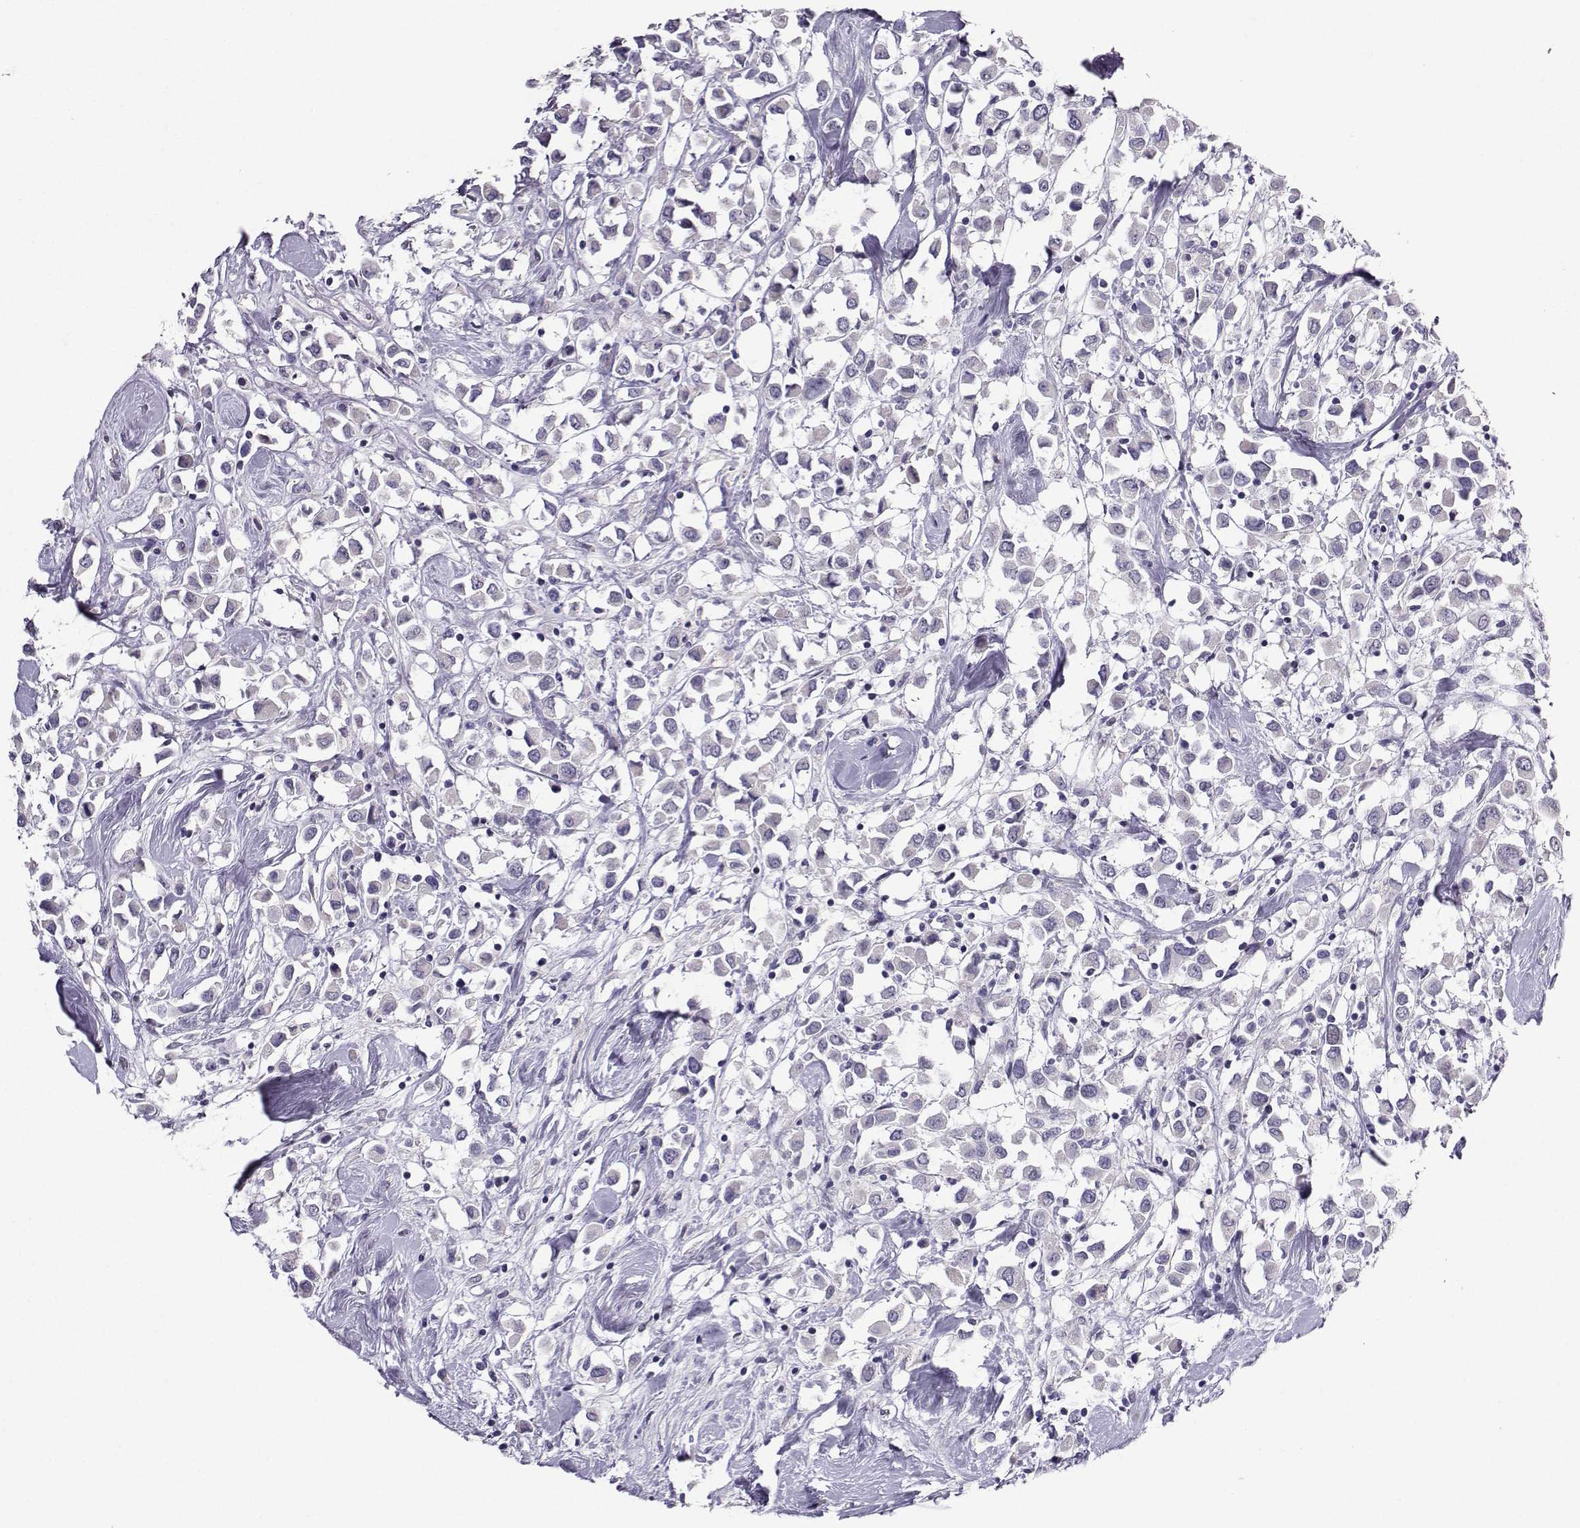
{"staining": {"intensity": "negative", "quantity": "none", "location": "none"}, "tissue": "breast cancer", "cell_type": "Tumor cells", "image_type": "cancer", "snomed": [{"axis": "morphology", "description": "Duct carcinoma"}, {"axis": "topography", "description": "Breast"}], "caption": "A micrograph of intraductal carcinoma (breast) stained for a protein exhibits no brown staining in tumor cells. The staining is performed using DAB (3,3'-diaminobenzidine) brown chromogen with nuclei counter-stained in using hematoxylin.", "gene": "CARTPT", "patient": {"sex": "female", "age": 61}}